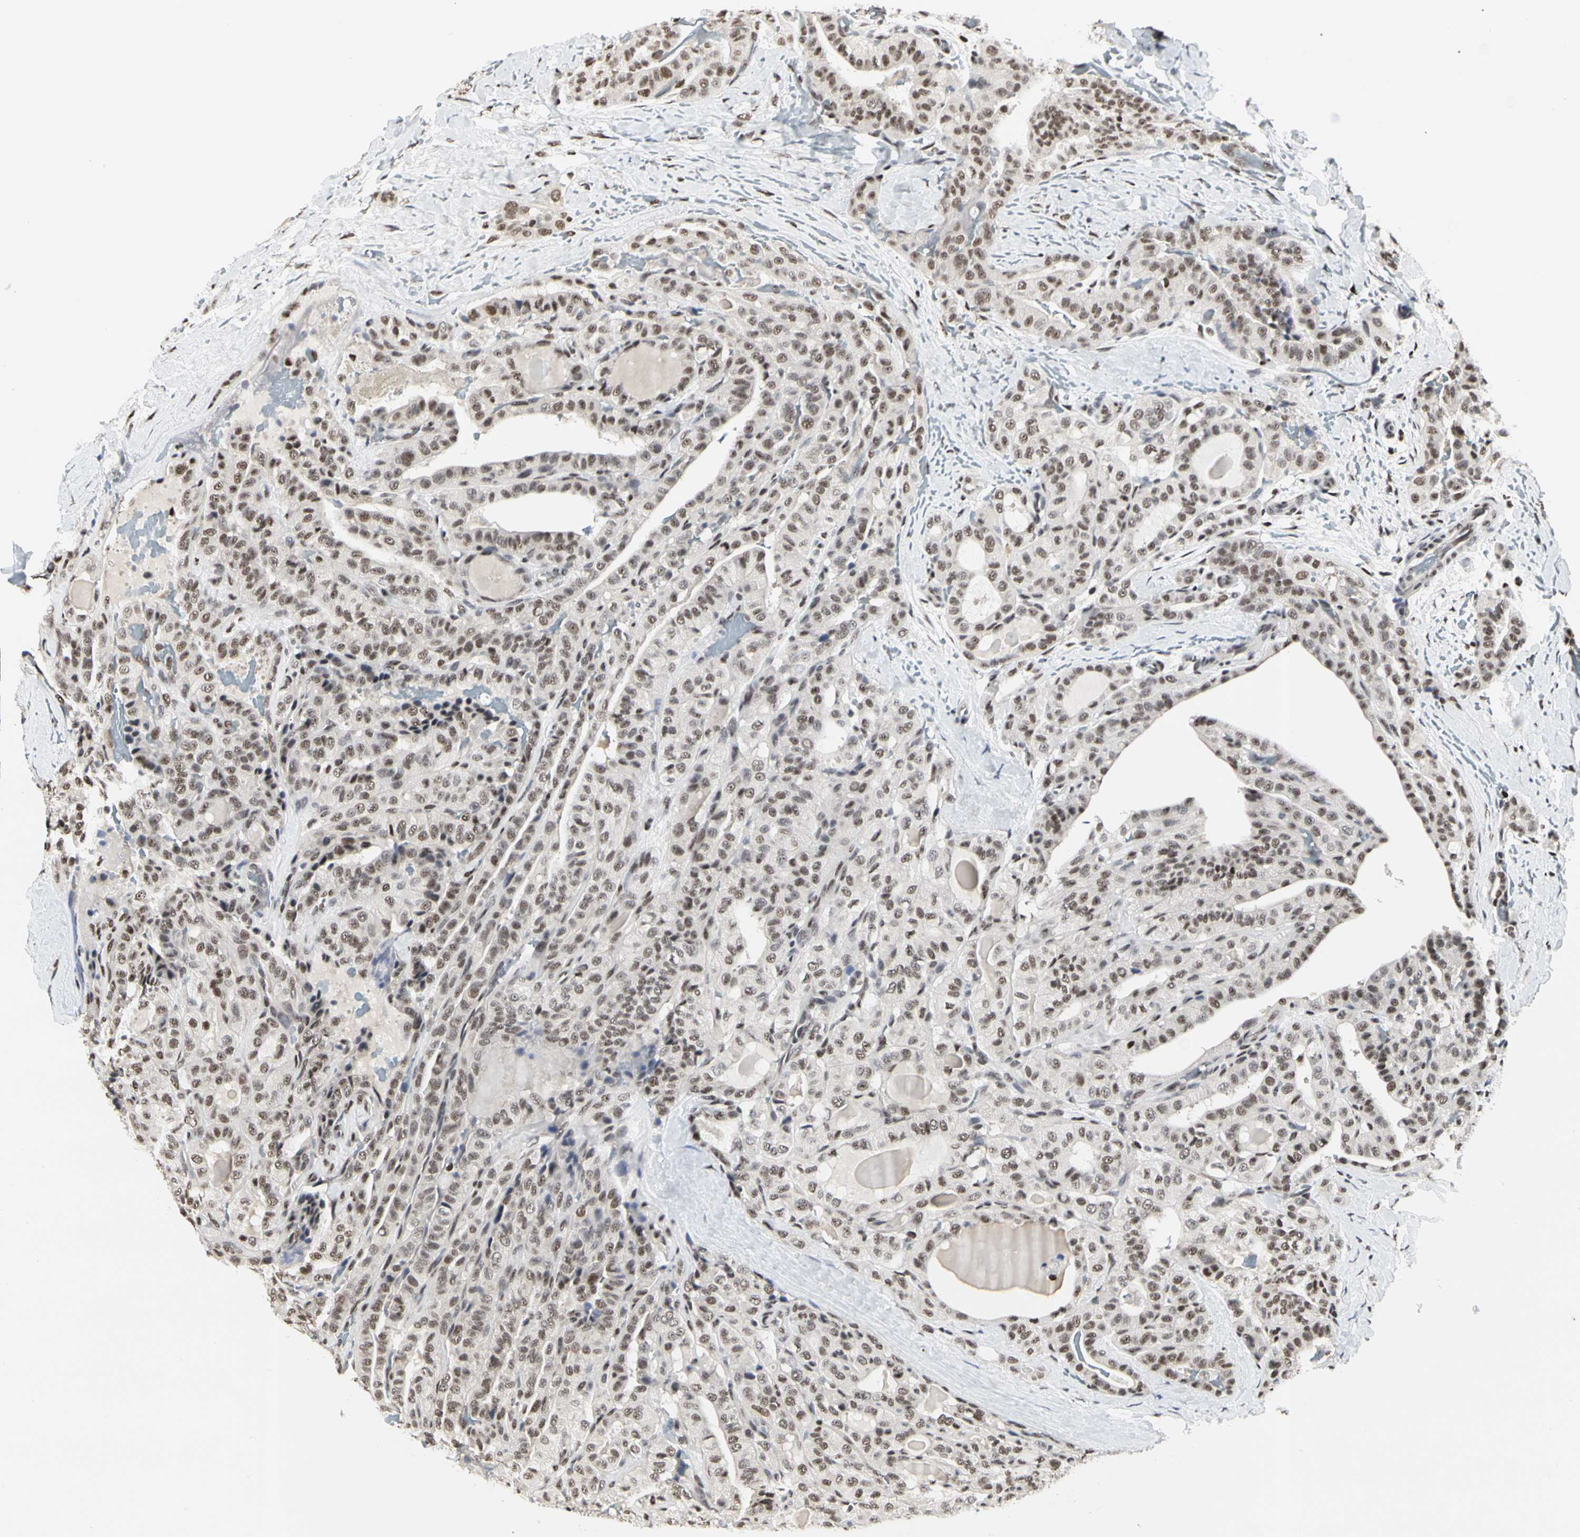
{"staining": {"intensity": "moderate", "quantity": "25%-75%", "location": "nuclear"}, "tissue": "thyroid cancer", "cell_type": "Tumor cells", "image_type": "cancer", "snomed": [{"axis": "morphology", "description": "Papillary adenocarcinoma, NOS"}, {"axis": "topography", "description": "Thyroid gland"}], "caption": "There is medium levels of moderate nuclear expression in tumor cells of papillary adenocarcinoma (thyroid), as demonstrated by immunohistochemical staining (brown color).", "gene": "PRMT3", "patient": {"sex": "male", "age": 77}}